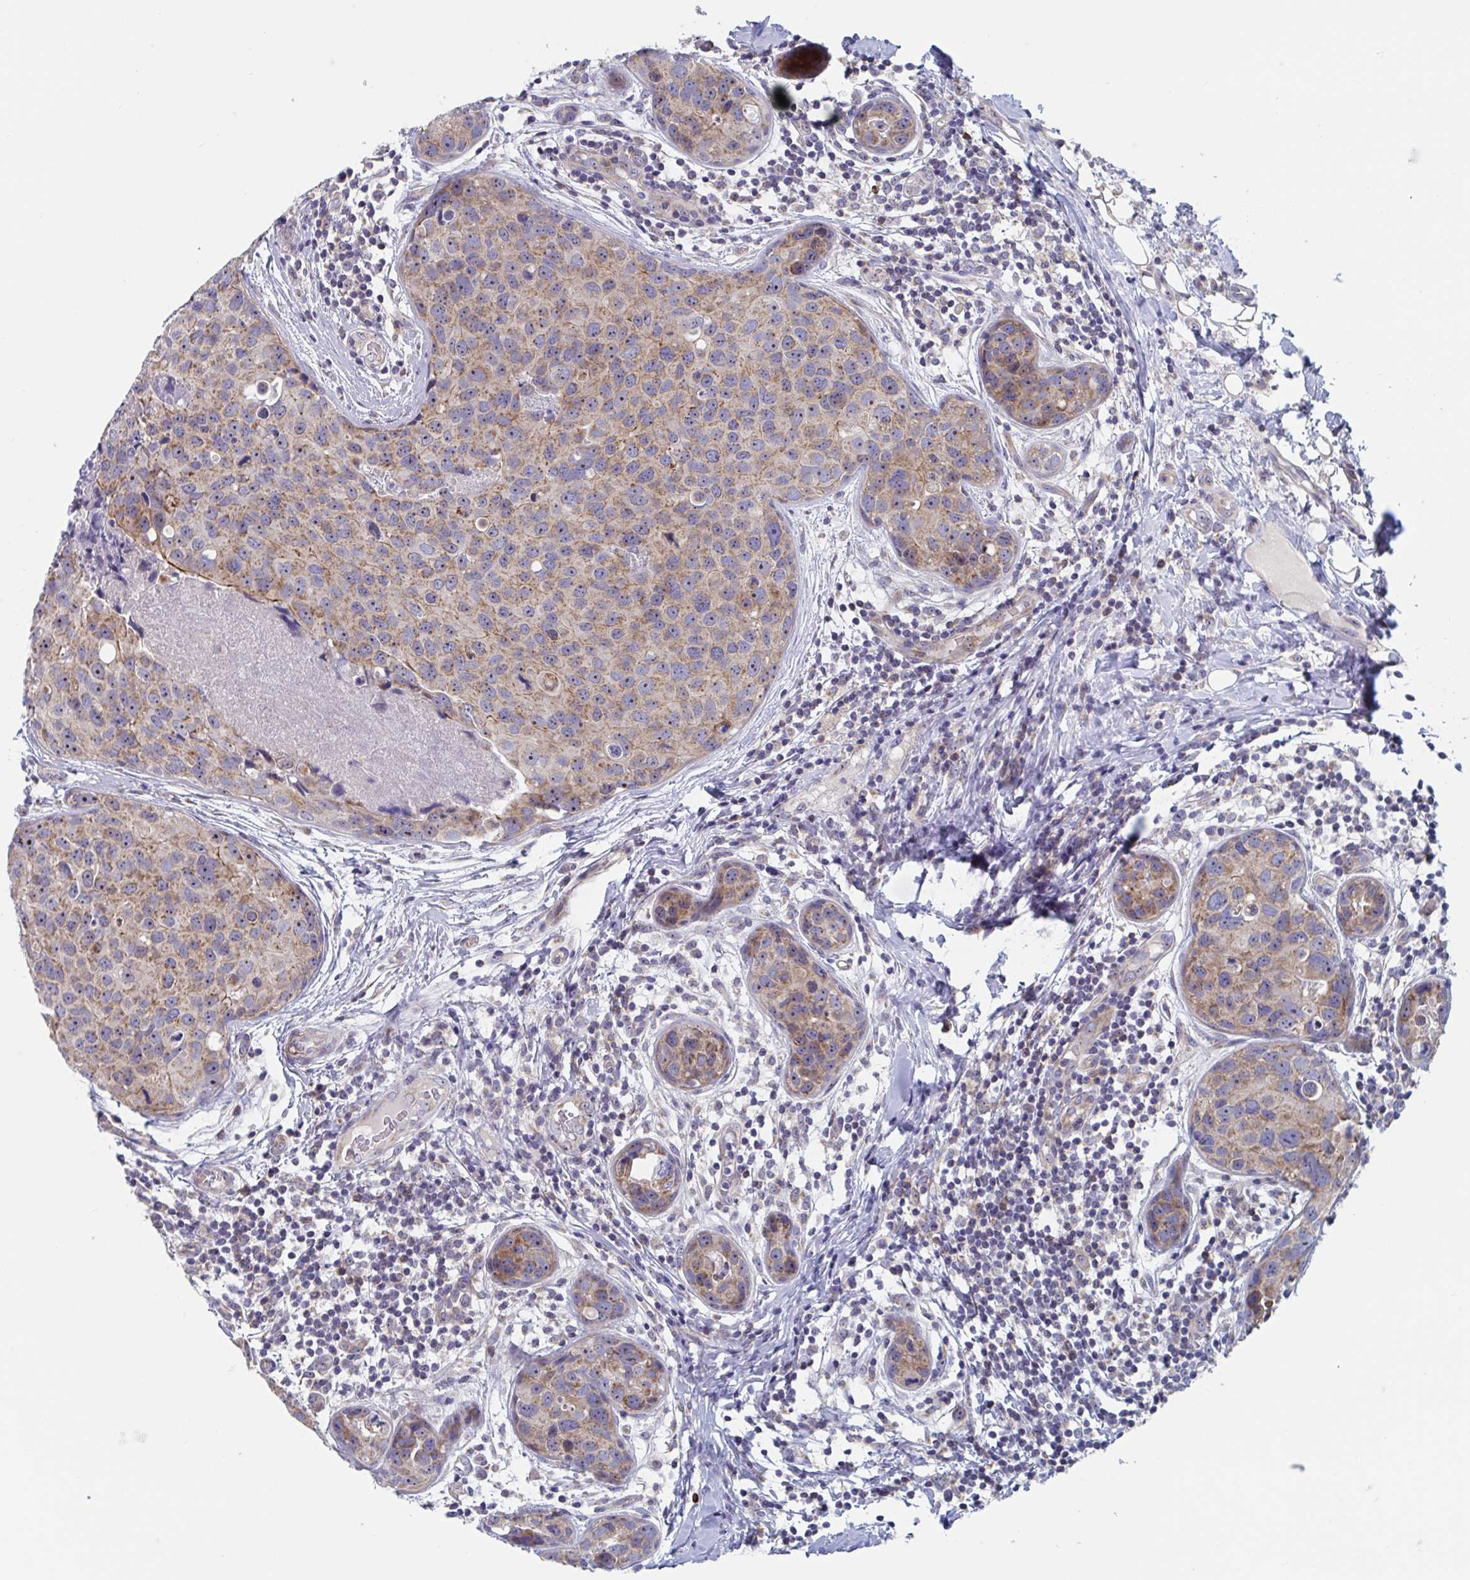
{"staining": {"intensity": "moderate", "quantity": ">75%", "location": "cytoplasmic/membranous,nuclear"}, "tissue": "breast cancer", "cell_type": "Tumor cells", "image_type": "cancer", "snomed": [{"axis": "morphology", "description": "Duct carcinoma"}, {"axis": "topography", "description": "Breast"}], "caption": "Brown immunohistochemical staining in human breast intraductal carcinoma exhibits moderate cytoplasmic/membranous and nuclear staining in approximately >75% of tumor cells. (IHC, brightfield microscopy, high magnification).", "gene": "MRPL53", "patient": {"sex": "female", "age": 24}}